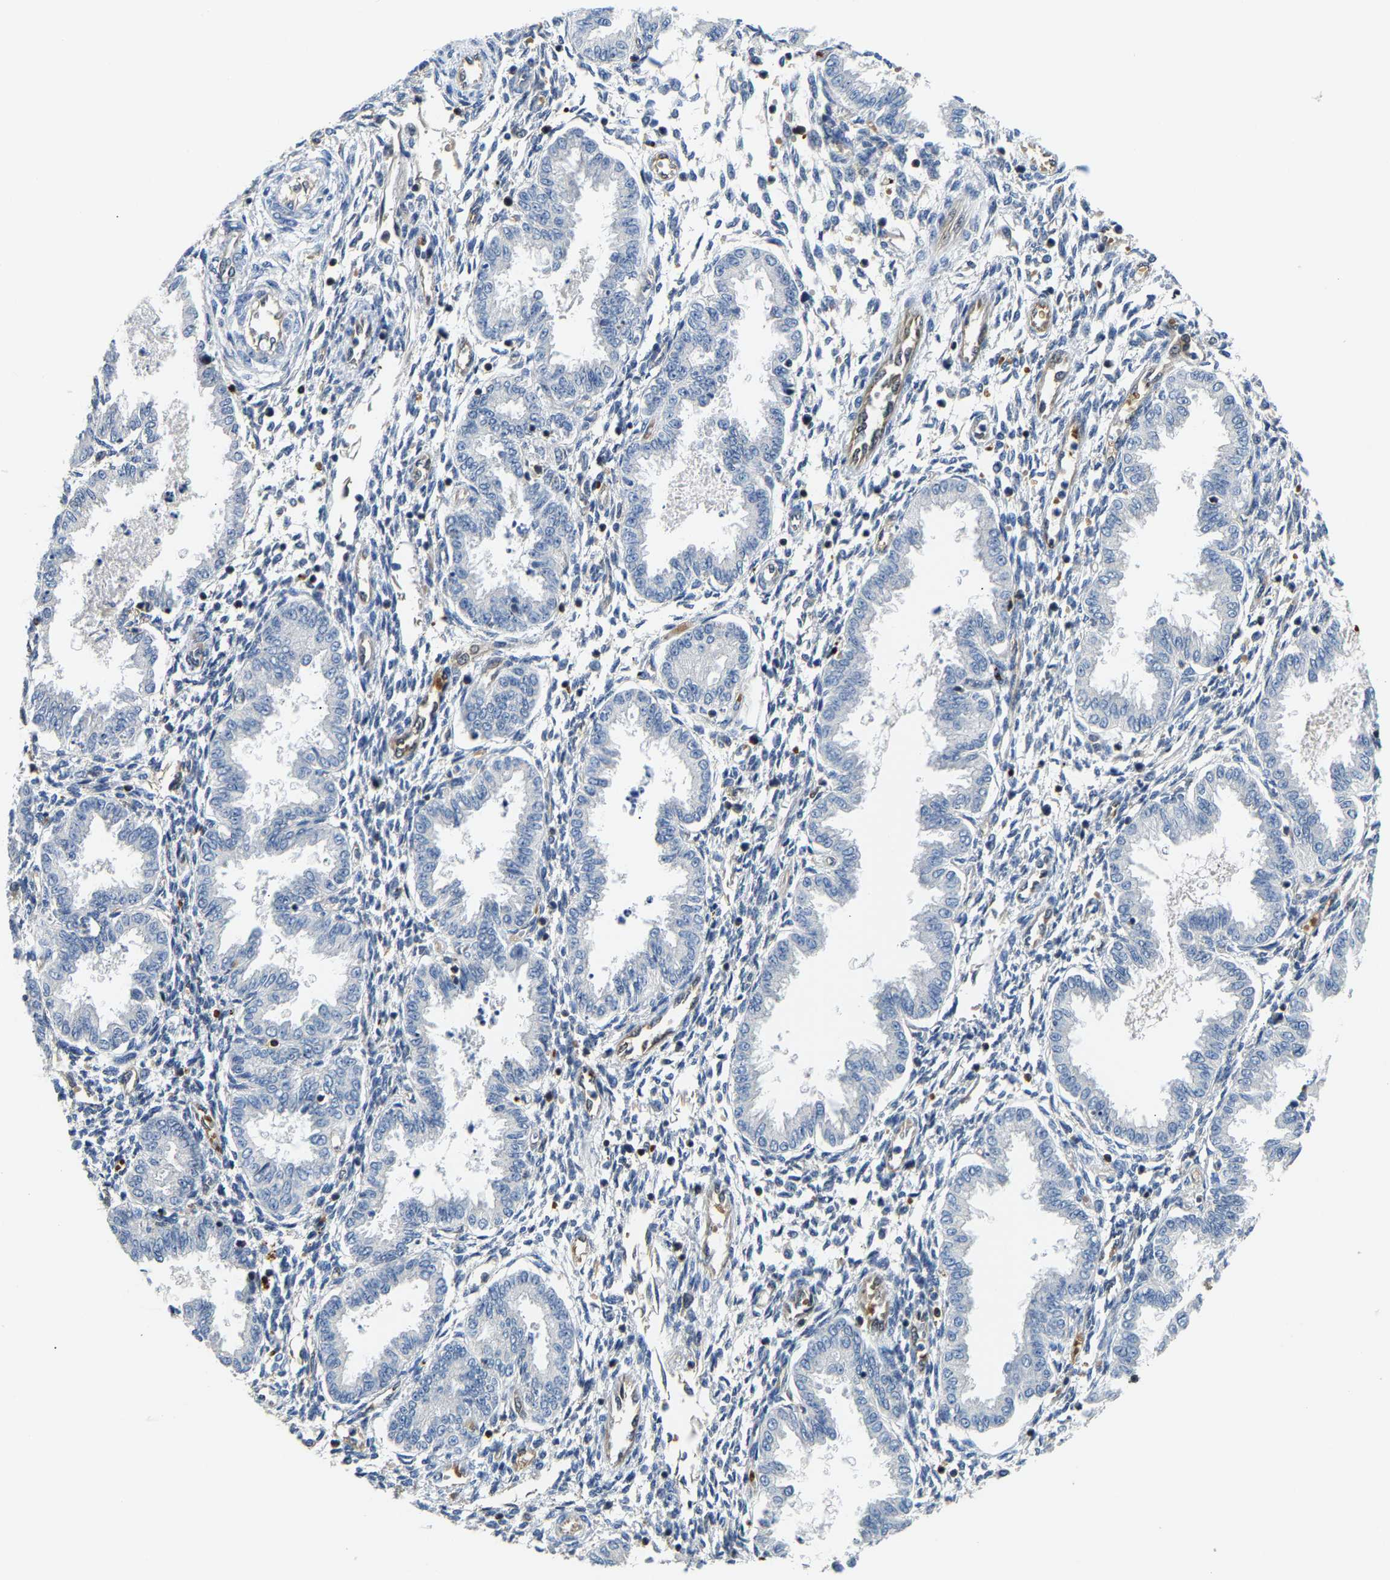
{"staining": {"intensity": "negative", "quantity": "none", "location": "none"}, "tissue": "endometrium", "cell_type": "Cells in endometrial stroma", "image_type": "normal", "snomed": [{"axis": "morphology", "description": "Normal tissue, NOS"}, {"axis": "topography", "description": "Endometrium"}], "caption": "High magnification brightfield microscopy of unremarkable endometrium stained with DAB (brown) and counterstained with hematoxylin (blue): cells in endometrial stroma show no significant positivity.", "gene": "GIMAP7", "patient": {"sex": "female", "age": 33}}